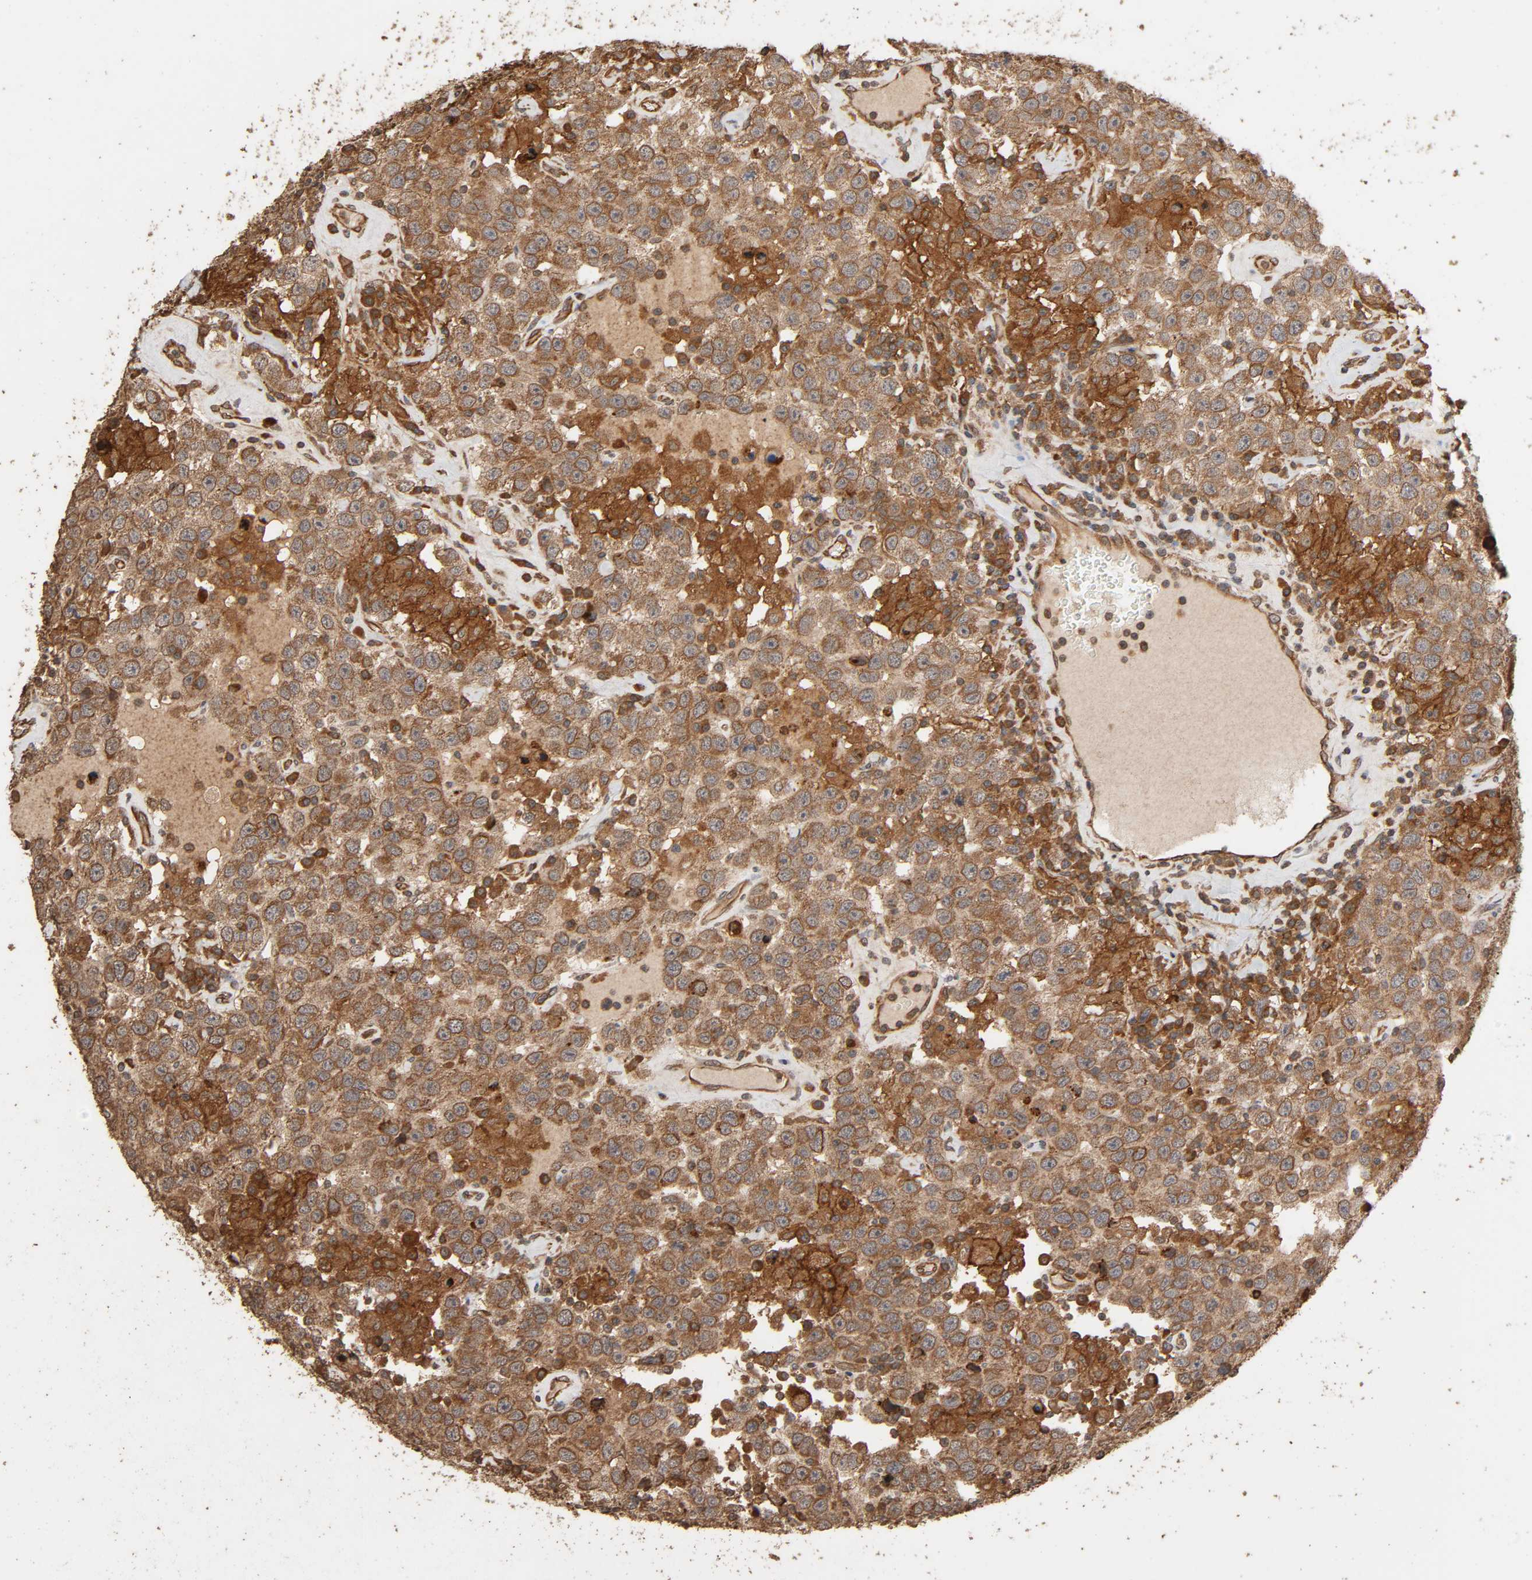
{"staining": {"intensity": "moderate", "quantity": "25%-75%", "location": "cytoplasmic/membranous"}, "tissue": "testis cancer", "cell_type": "Tumor cells", "image_type": "cancer", "snomed": [{"axis": "morphology", "description": "Seminoma, NOS"}, {"axis": "topography", "description": "Testis"}], "caption": "Protein staining by IHC exhibits moderate cytoplasmic/membranous positivity in about 25%-75% of tumor cells in testis seminoma.", "gene": "RPS6KA6", "patient": {"sex": "male", "age": 41}}